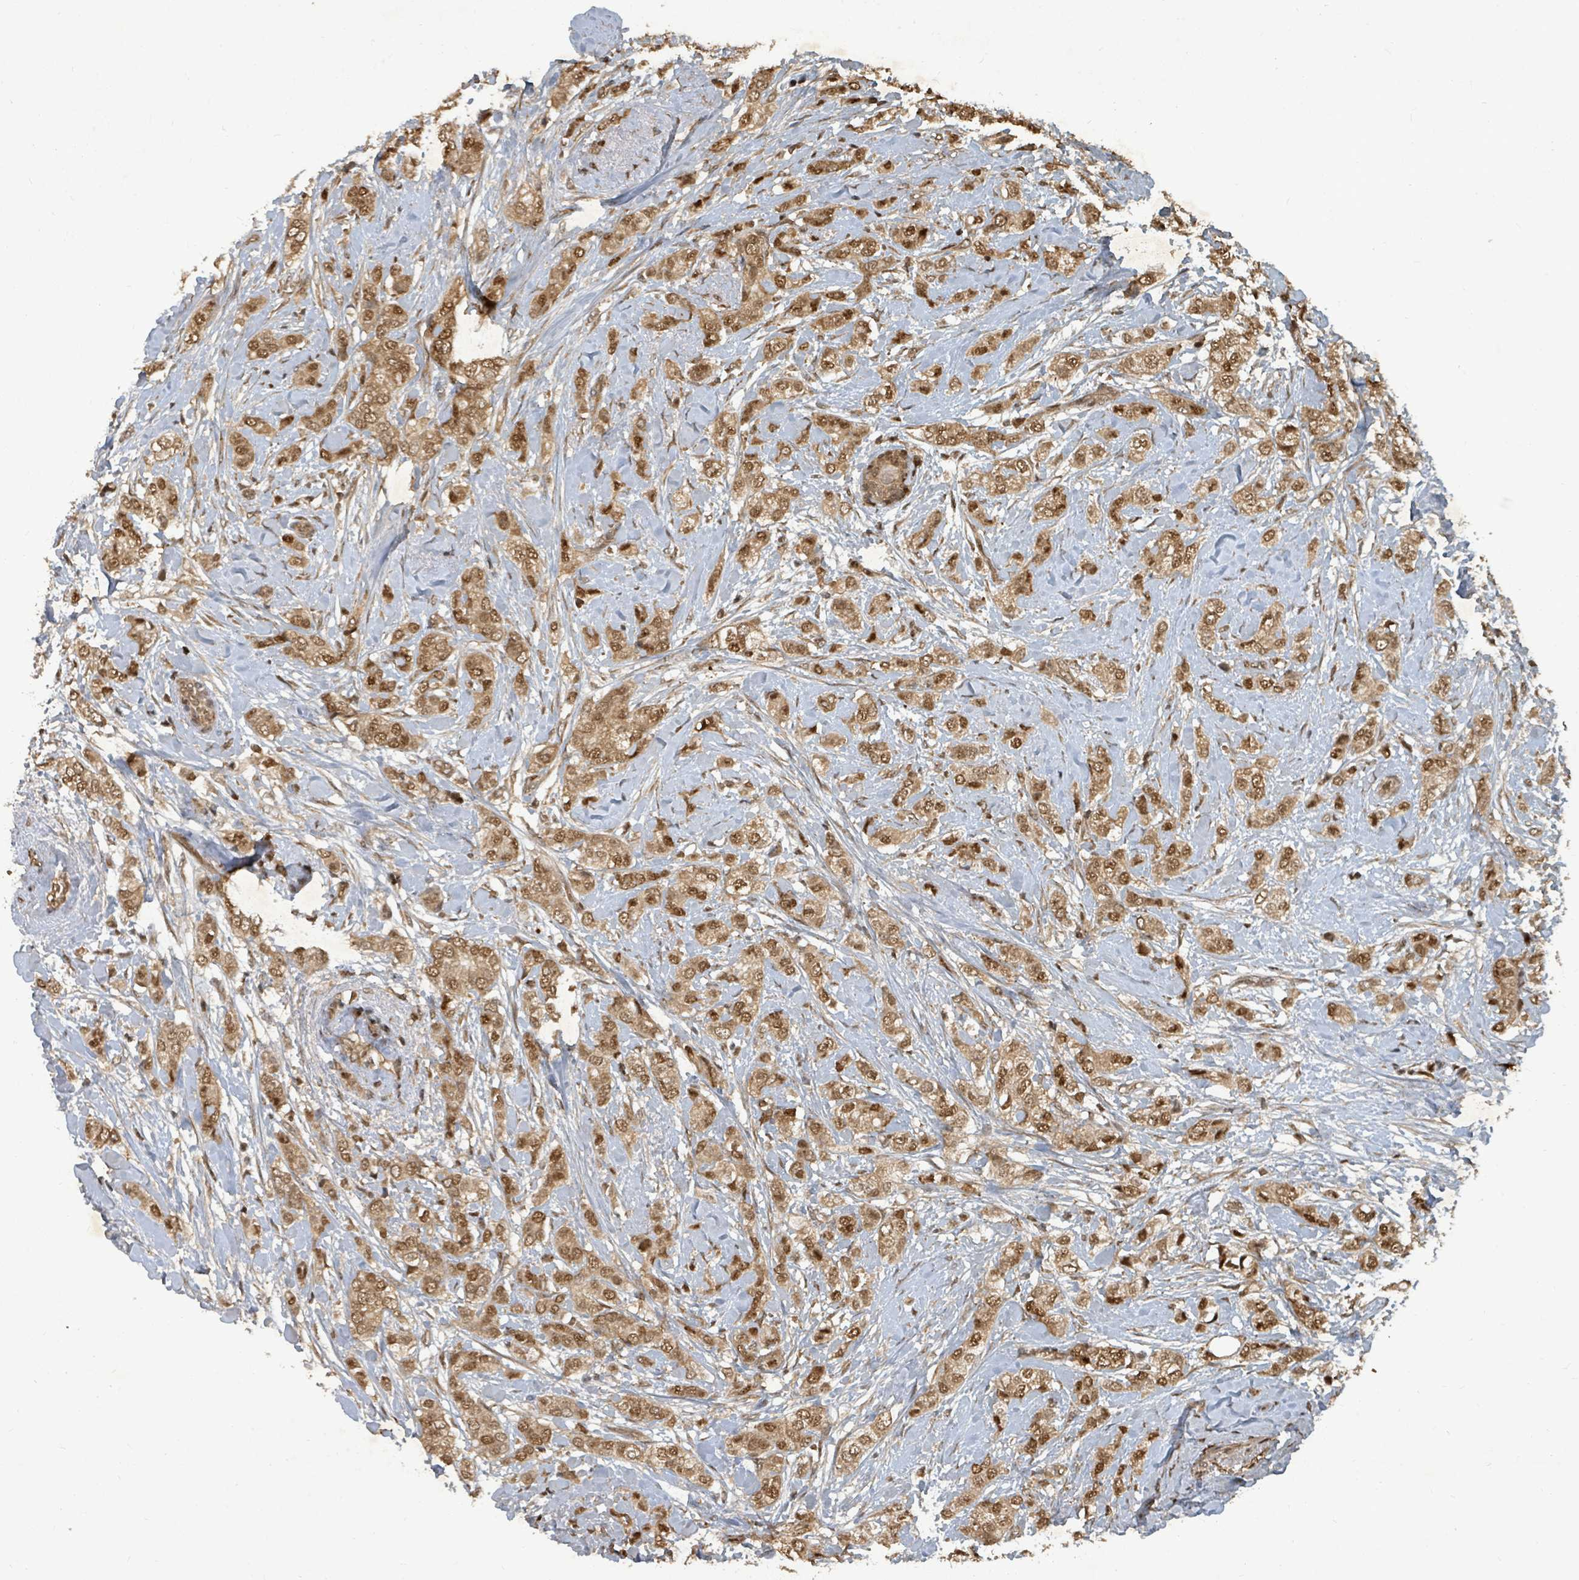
{"staining": {"intensity": "moderate", "quantity": ">75%", "location": "cytoplasmic/membranous,nuclear"}, "tissue": "breast cancer", "cell_type": "Tumor cells", "image_type": "cancer", "snomed": [{"axis": "morphology", "description": "Duct carcinoma"}, {"axis": "topography", "description": "Breast"}], "caption": "Brown immunohistochemical staining in breast cancer exhibits moderate cytoplasmic/membranous and nuclear staining in approximately >75% of tumor cells.", "gene": "KDM4E", "patient": {"sex": "female", "age": 73}}